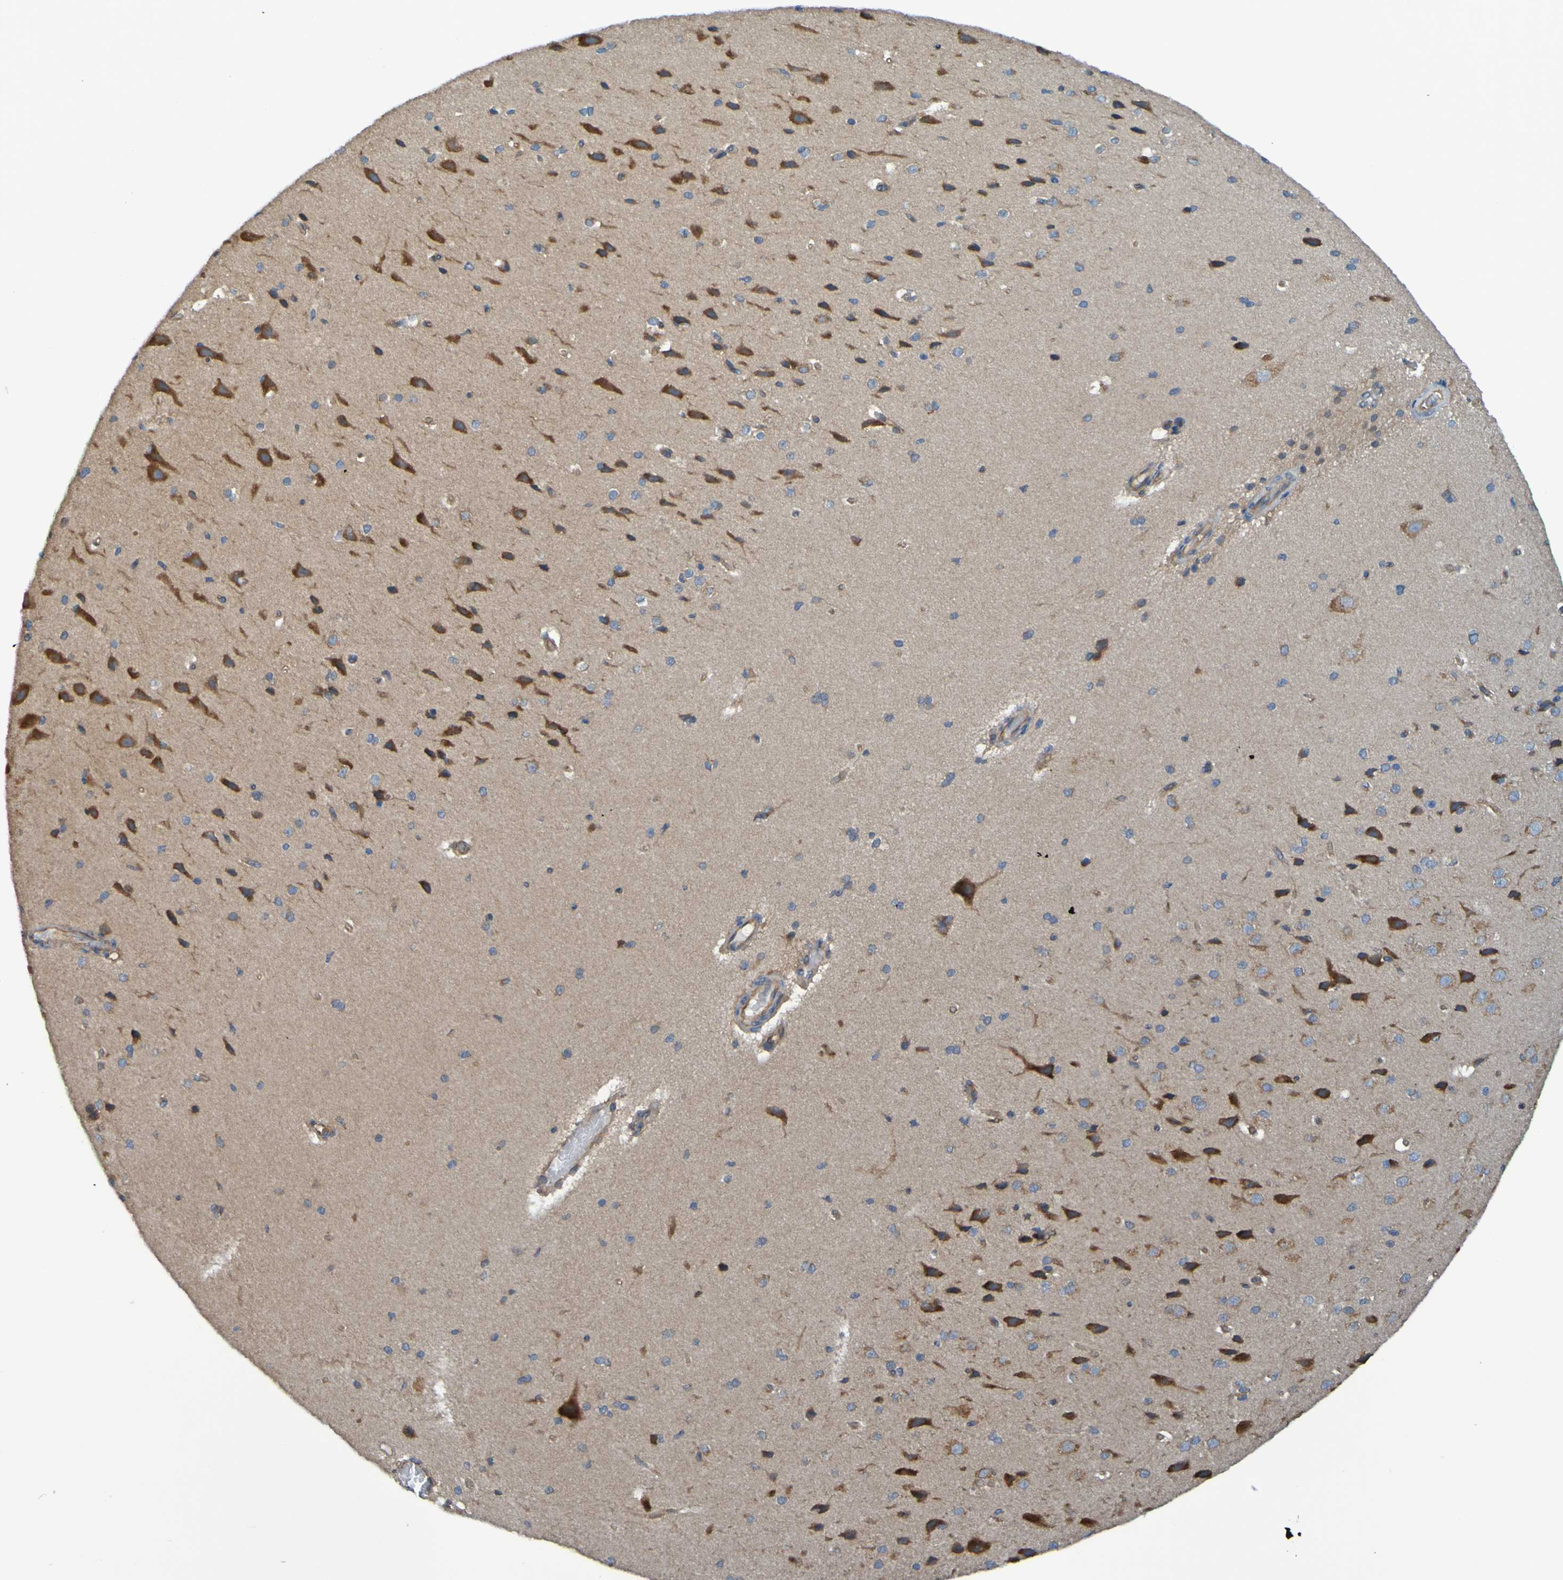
{"staining": {"intensity": "moderate", "quantity": "25%-75%", "location": "cytoplasmic/membranous"}, "tissue": "cerebral cortex", "cell_type": "Endothelial cells", "image_type": "normal", "snomed": [{"axis": "morphology", "description": "Normal tissue, NOS"}, {"axis": "morphology", "description": "Developmental malformation"}, {"axis": "topography", "description": "Cerebral cortex"}], "caption": "Endothelial cells exhibit medium levels of moderate cytoplasmic/membranous positivity in approximately 25%-75% of cells in unremarkable cerebral cortex. (Stains: DAB (3,3'-diaminobenzidine) in brown, nuclei in blue, Microscopy: brightfield microscopy at high magnification).", "gene": "DNAJC4", "patient": {"sex": "female", "age": 30}}